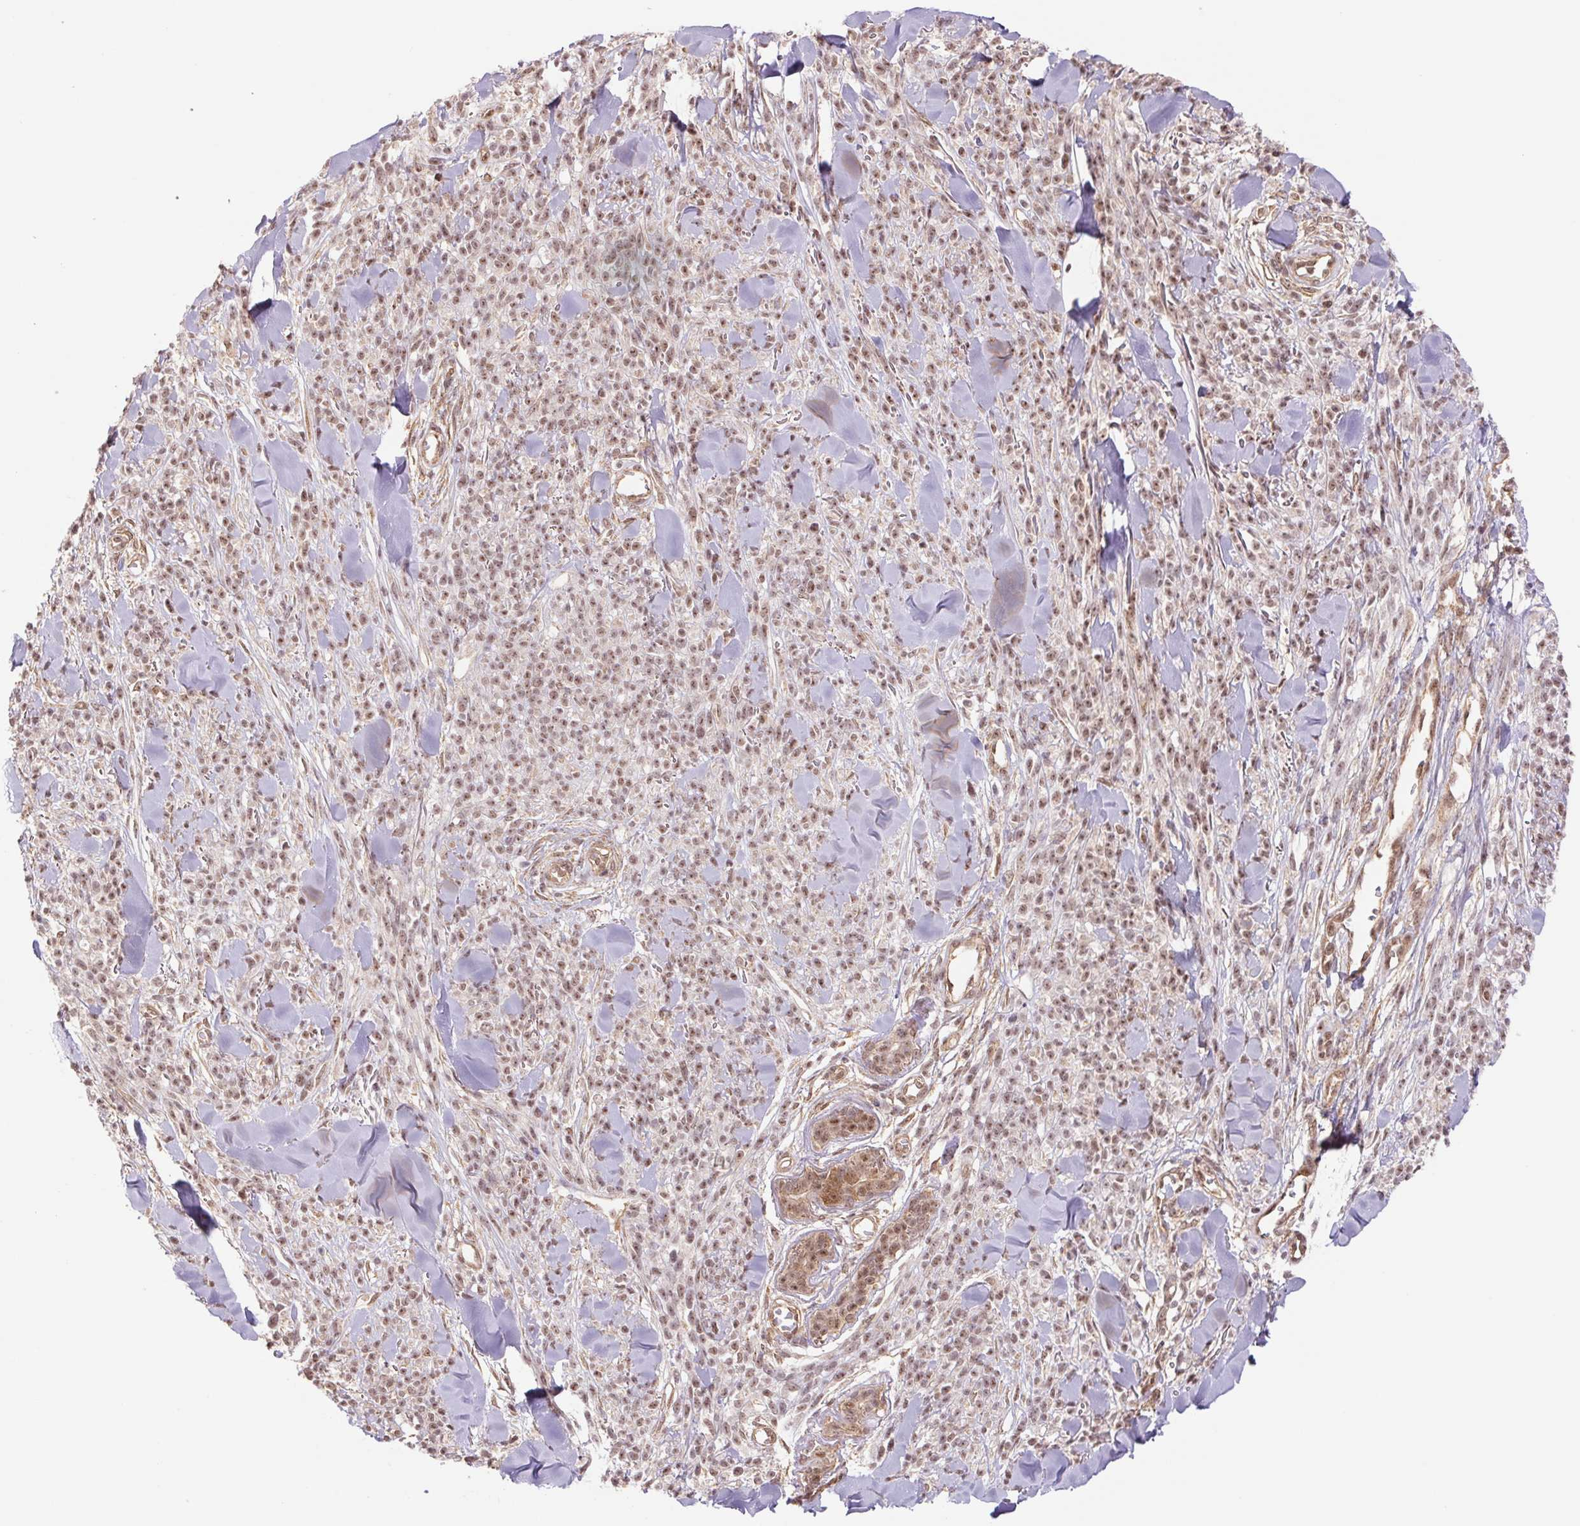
{"staining": {"intensity": "weak", "quantity": ">75%", "location": "nuclear"}, "tissue": "melanoma", "cell_type": "Tumor cells", "image_type": "cancer", "snomed": [{"axis": "morphology", "description": "Malignant melanoma, NOS"}, {"axis": "topography", "description": "Skin"}, {"axis": "topography", "description": "Skin of trunk"}], "caption": "A brown stain labels weak nuclear positivity of a protein in human melanoma tumor cells.", "gene": "CWC25", "patient": {"sex": "male", "age": 74}}